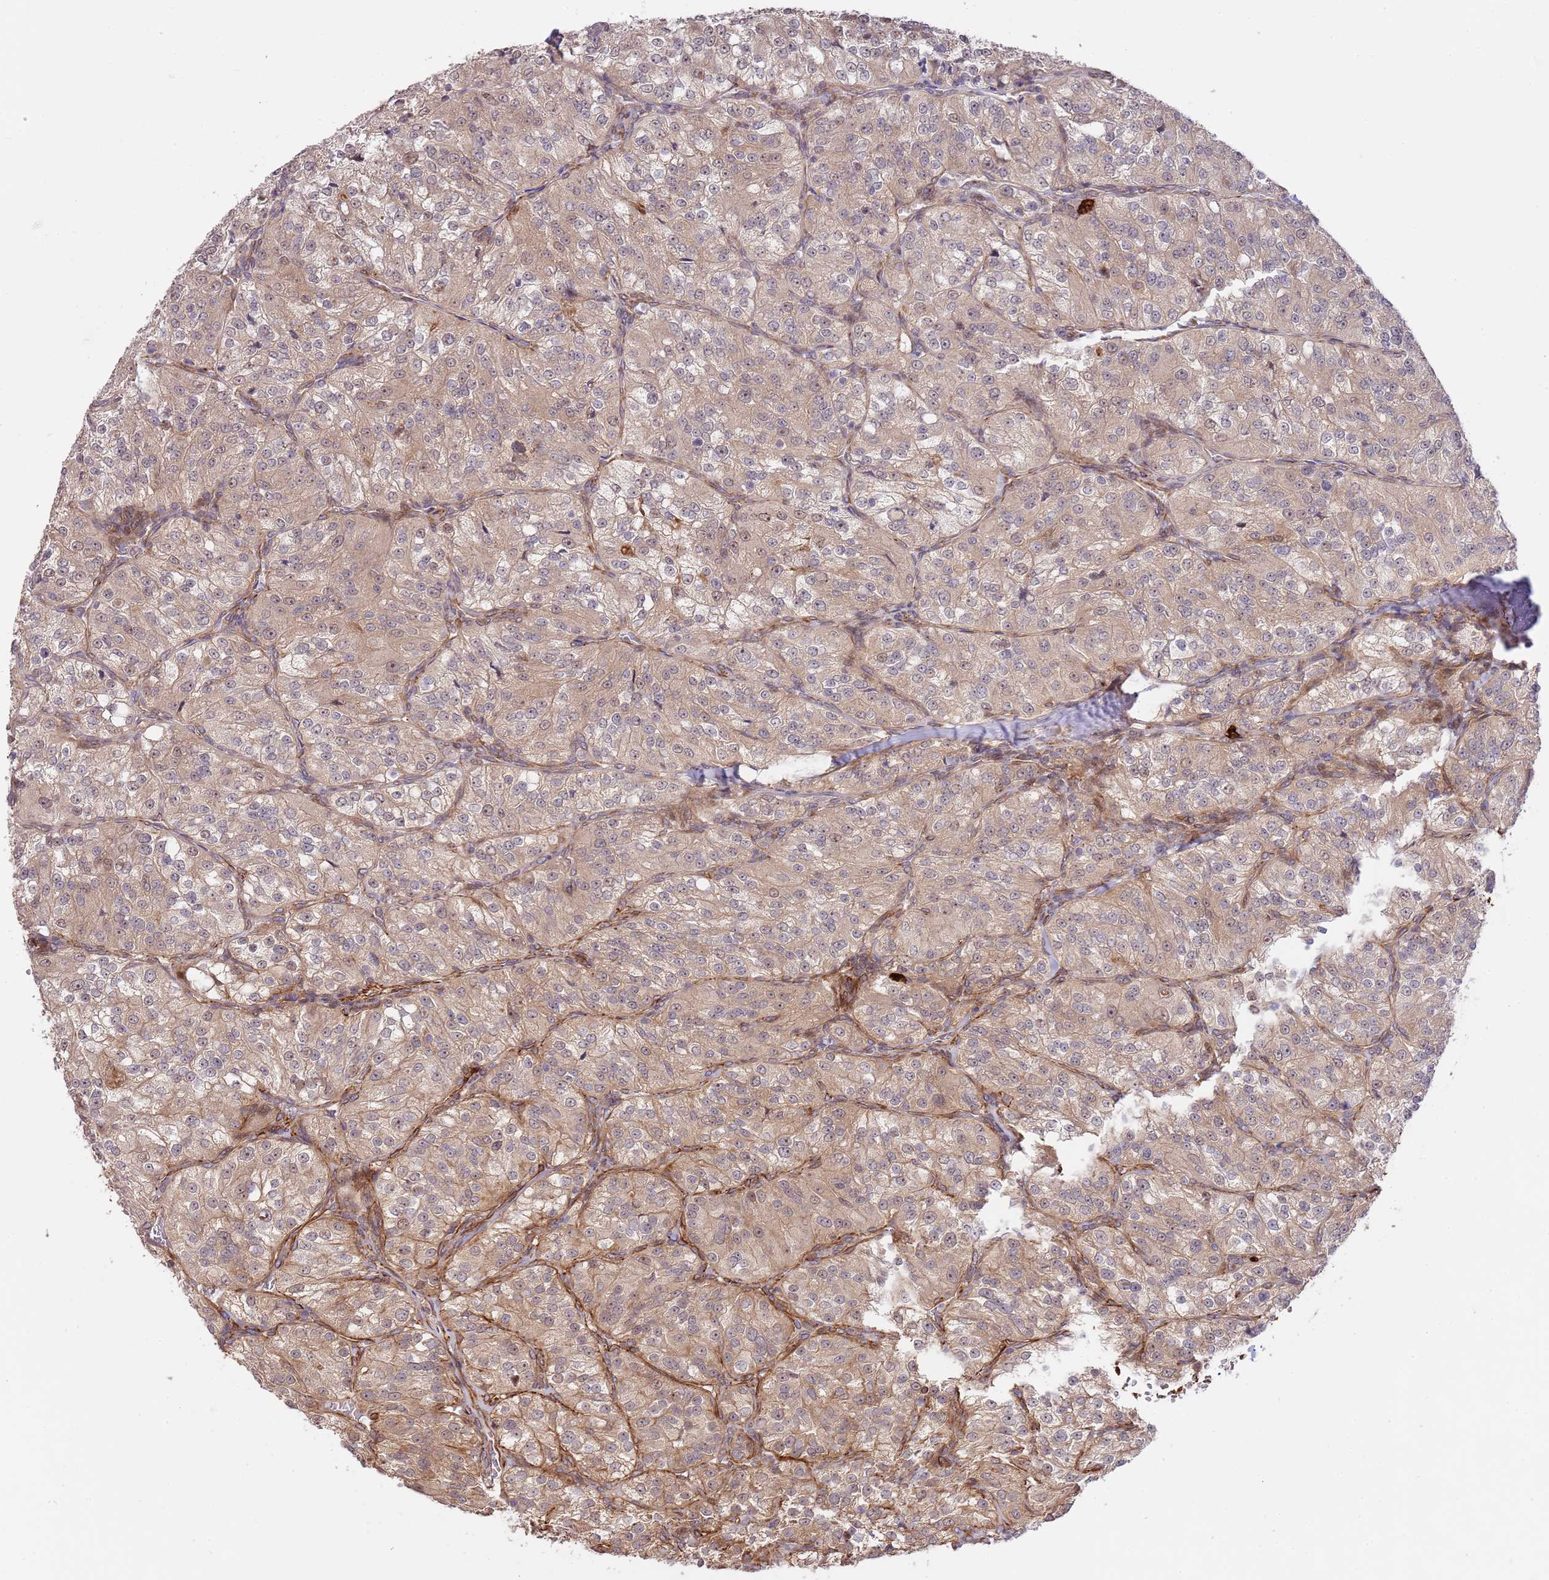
{"staining": {"intensity": "weak", "quantity": ">75%", "location": "cytoplasmic/membranous,nuclear"}, "tissue": "renal cancer", "cell_type": "Tumor cells", "image_type": "cancer", "snomed": [{"axis": "morphology", "description": "Adenocarcinoma, NOS"}, {"axis": "topography", "description": "Kidney"}], "caption": "A histopathology image showing weak cytoplasmic/membranous and nuclear positivity in approximately >75% of tumor cells in adenocarcinoma (renal), as visualized by brown immunohistochemical staining.", "gene": "NEK3", "patient": {"sex": "female", "age": 63}}